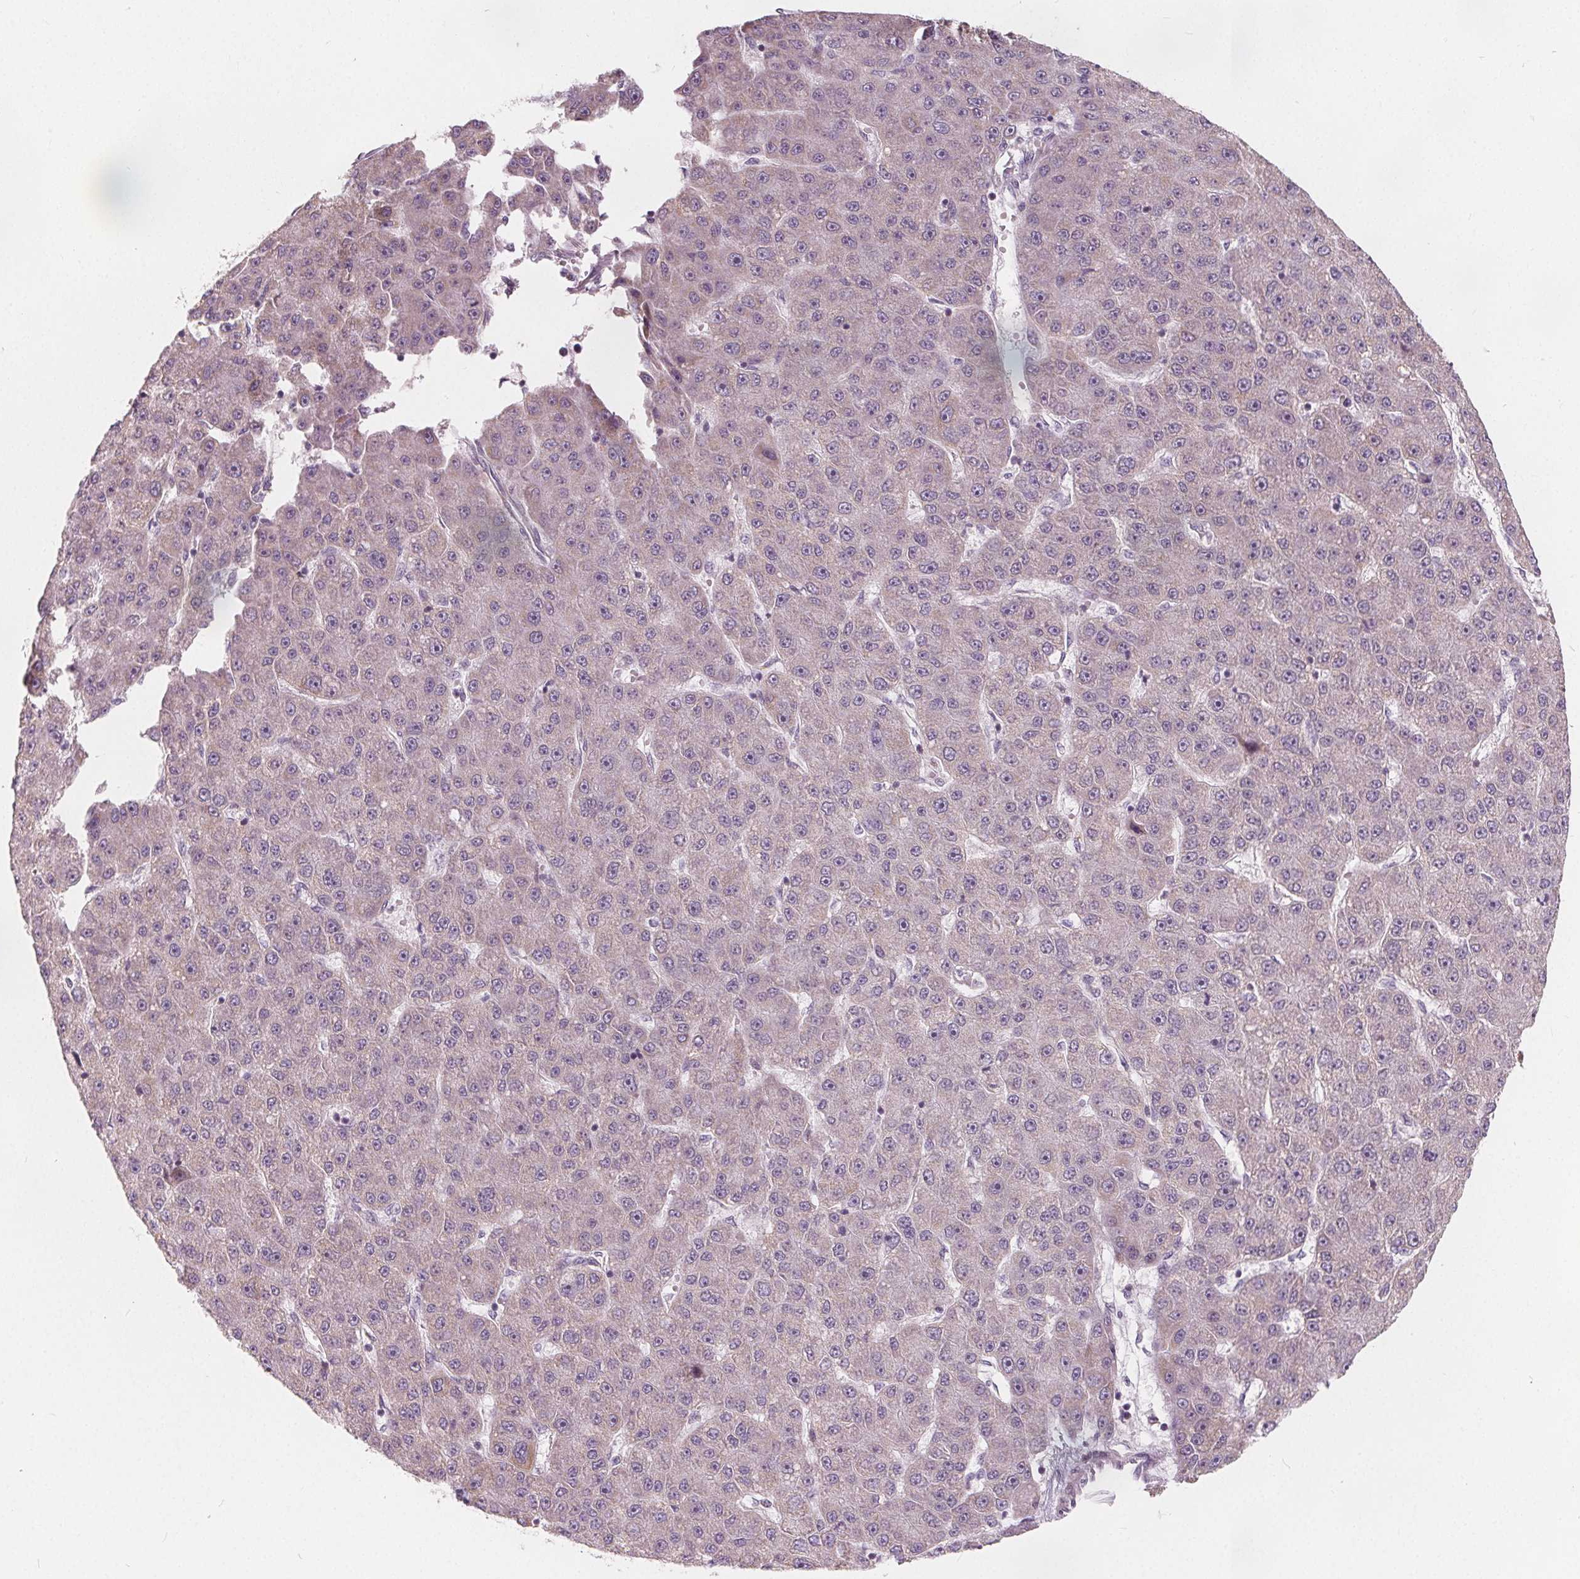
{"staining": {"intensity": "negative", "quantity": "none", "location": "none"}, "tissue": "liver cancer", "cell_type": "Tumor cells", "image_type": "cancer", "snomed": [{"axis": "morphology", "description": "Carcinoma, Hepatocellular, NOS"}, {"axis": "topography", "description": "Liver"}], "caption": "Liver cancer was stained to show a protein in brown. There is no significant positivity in tumor cells.", "gene": "NUP210L", "patient": {"sex": "male", "age": 67}}